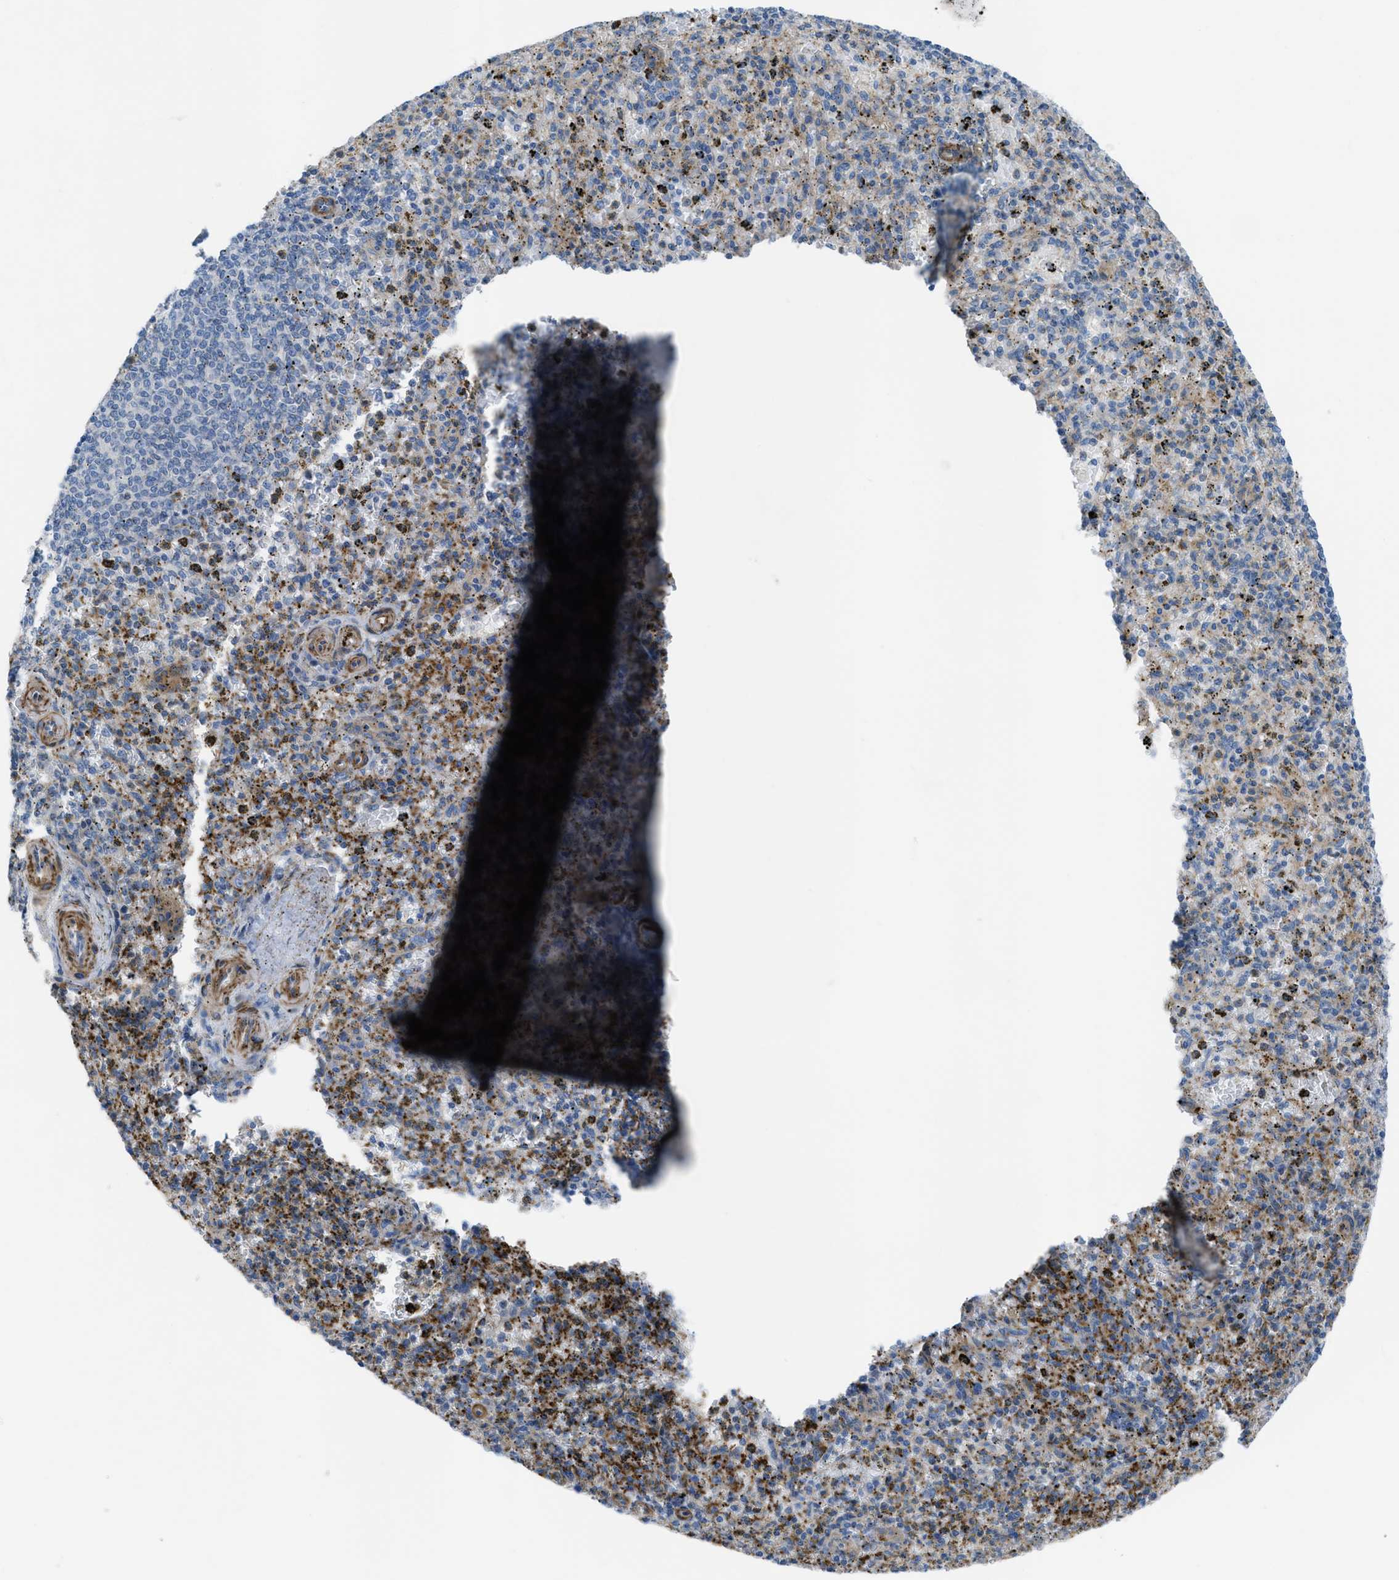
{"staining": {"intensity": "moderate", "quantity": "<25%", "location": "cytoplasmic/membranous"}, "tissue": "spleen", "cell_type": "Cells in red pulp", "image_type": "normal", "snomed": [{"axis": "morphology", "description": "Normal tissue, NOS"}, {"axis": "topography", "description": "Spleen"}], "caption": "The micrograph shows immunohistochemical staining of unremarkable spleen. There is moderate cytoplasmic/membranous staining is appreciated in approximately <25% of cells in red pulp.", "gene": "KCNH7", "patient": {"sex": "male", "age": 72}}